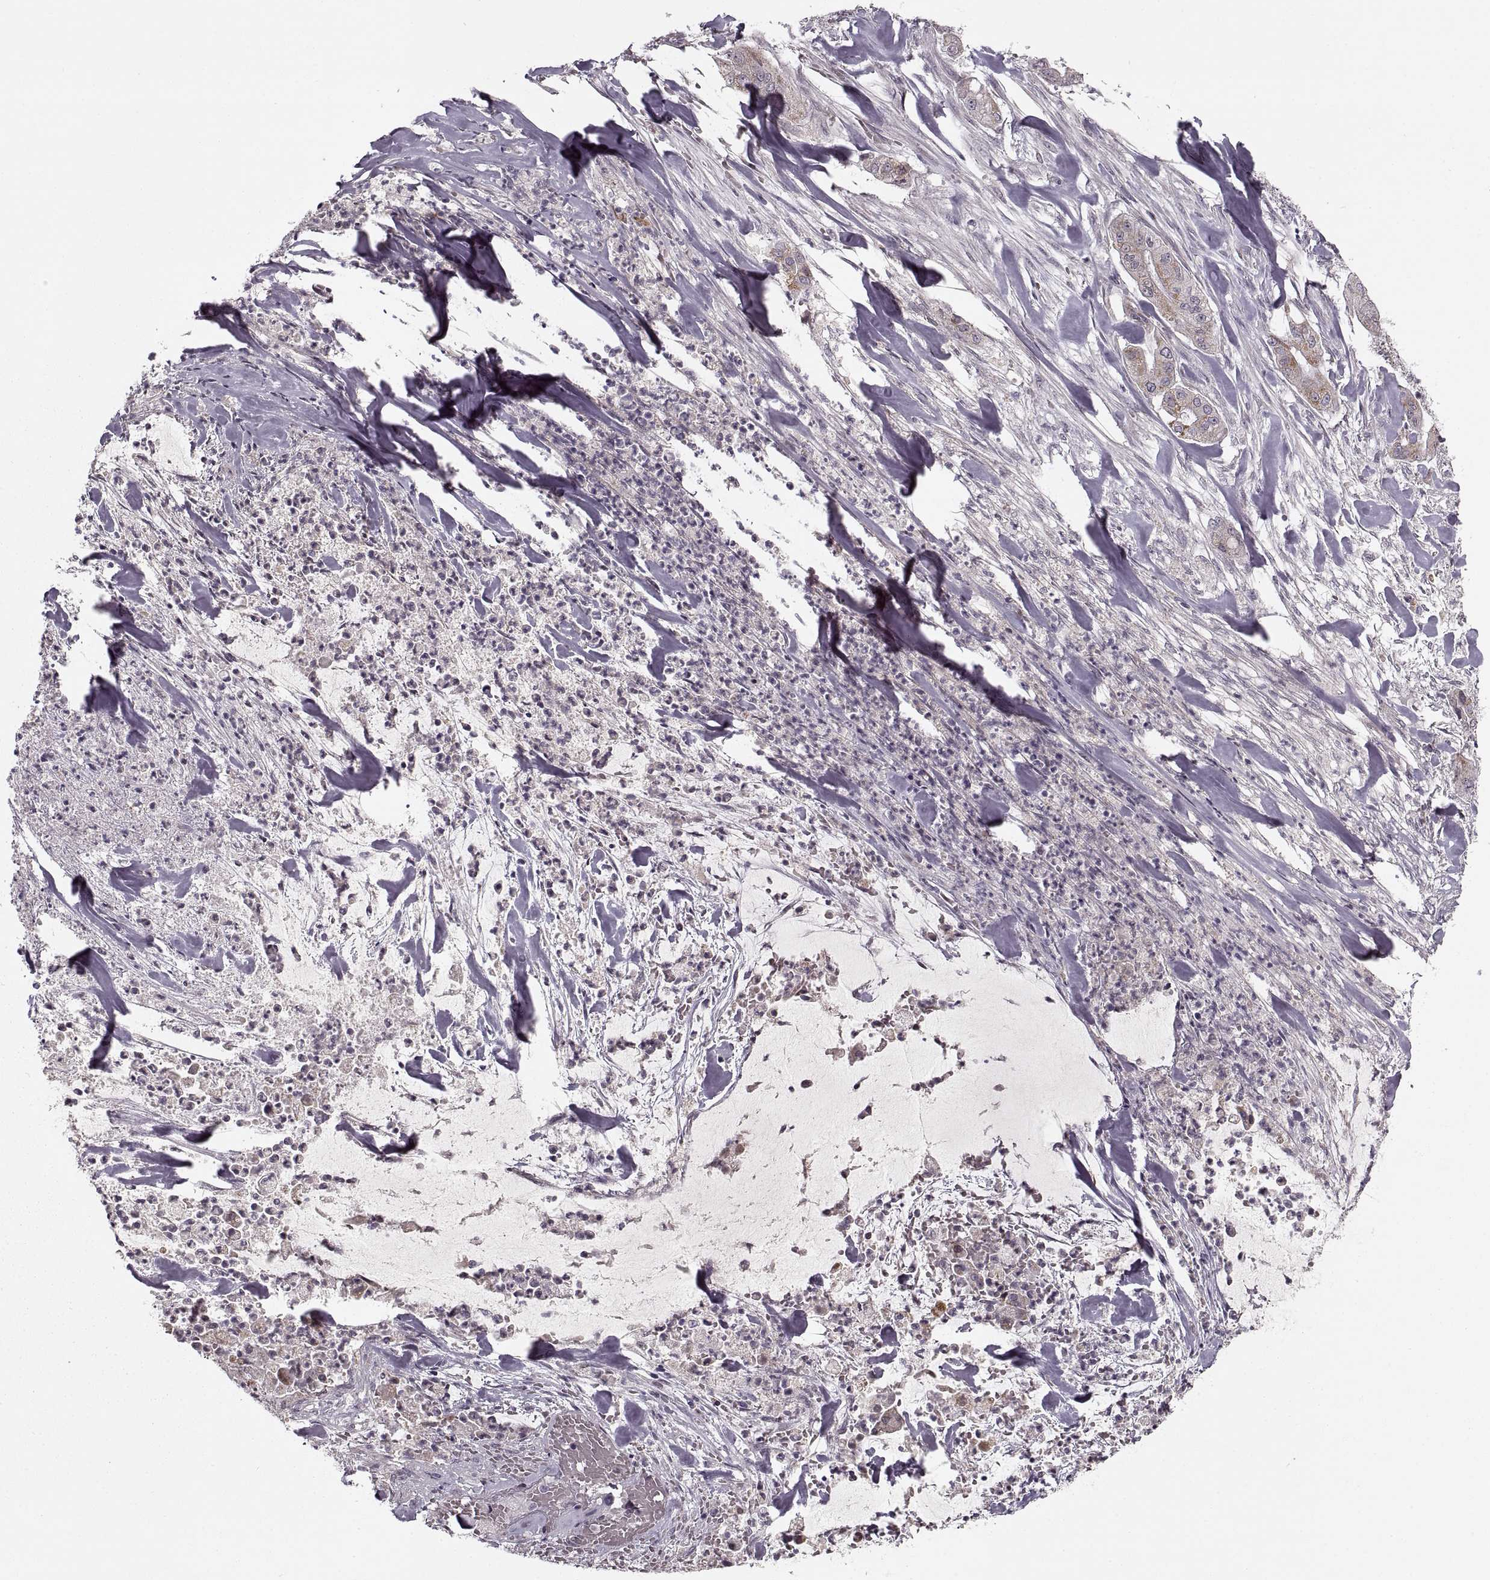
{"staining": {"intensity": "moderate", "quantity": "<25%", "location": "cytoplasmic/membranous"}, "tissue": "pancreatic cancer", "cell_type": "Tumor cells", "image_type": "cancer", "snomed": [{"axis": "morphology", "description": "Normal tissue, NOS"}, {"axis": "morphology", "description": "Inflammation, NOS"}, {"axis": "morphology", "description": "Adenocarcinoma, NOS"}, {"axis": "topography", "description": "Pancreas"}], "caption": "Pancreatic adenocarcinoma stained for a protein (brown) shows moderate cytoplasmic/membranous positive expression in approximately <25% of tumor cells.", "gene": "ASIC3", "patient": {"sex": "male", "age": 57}}